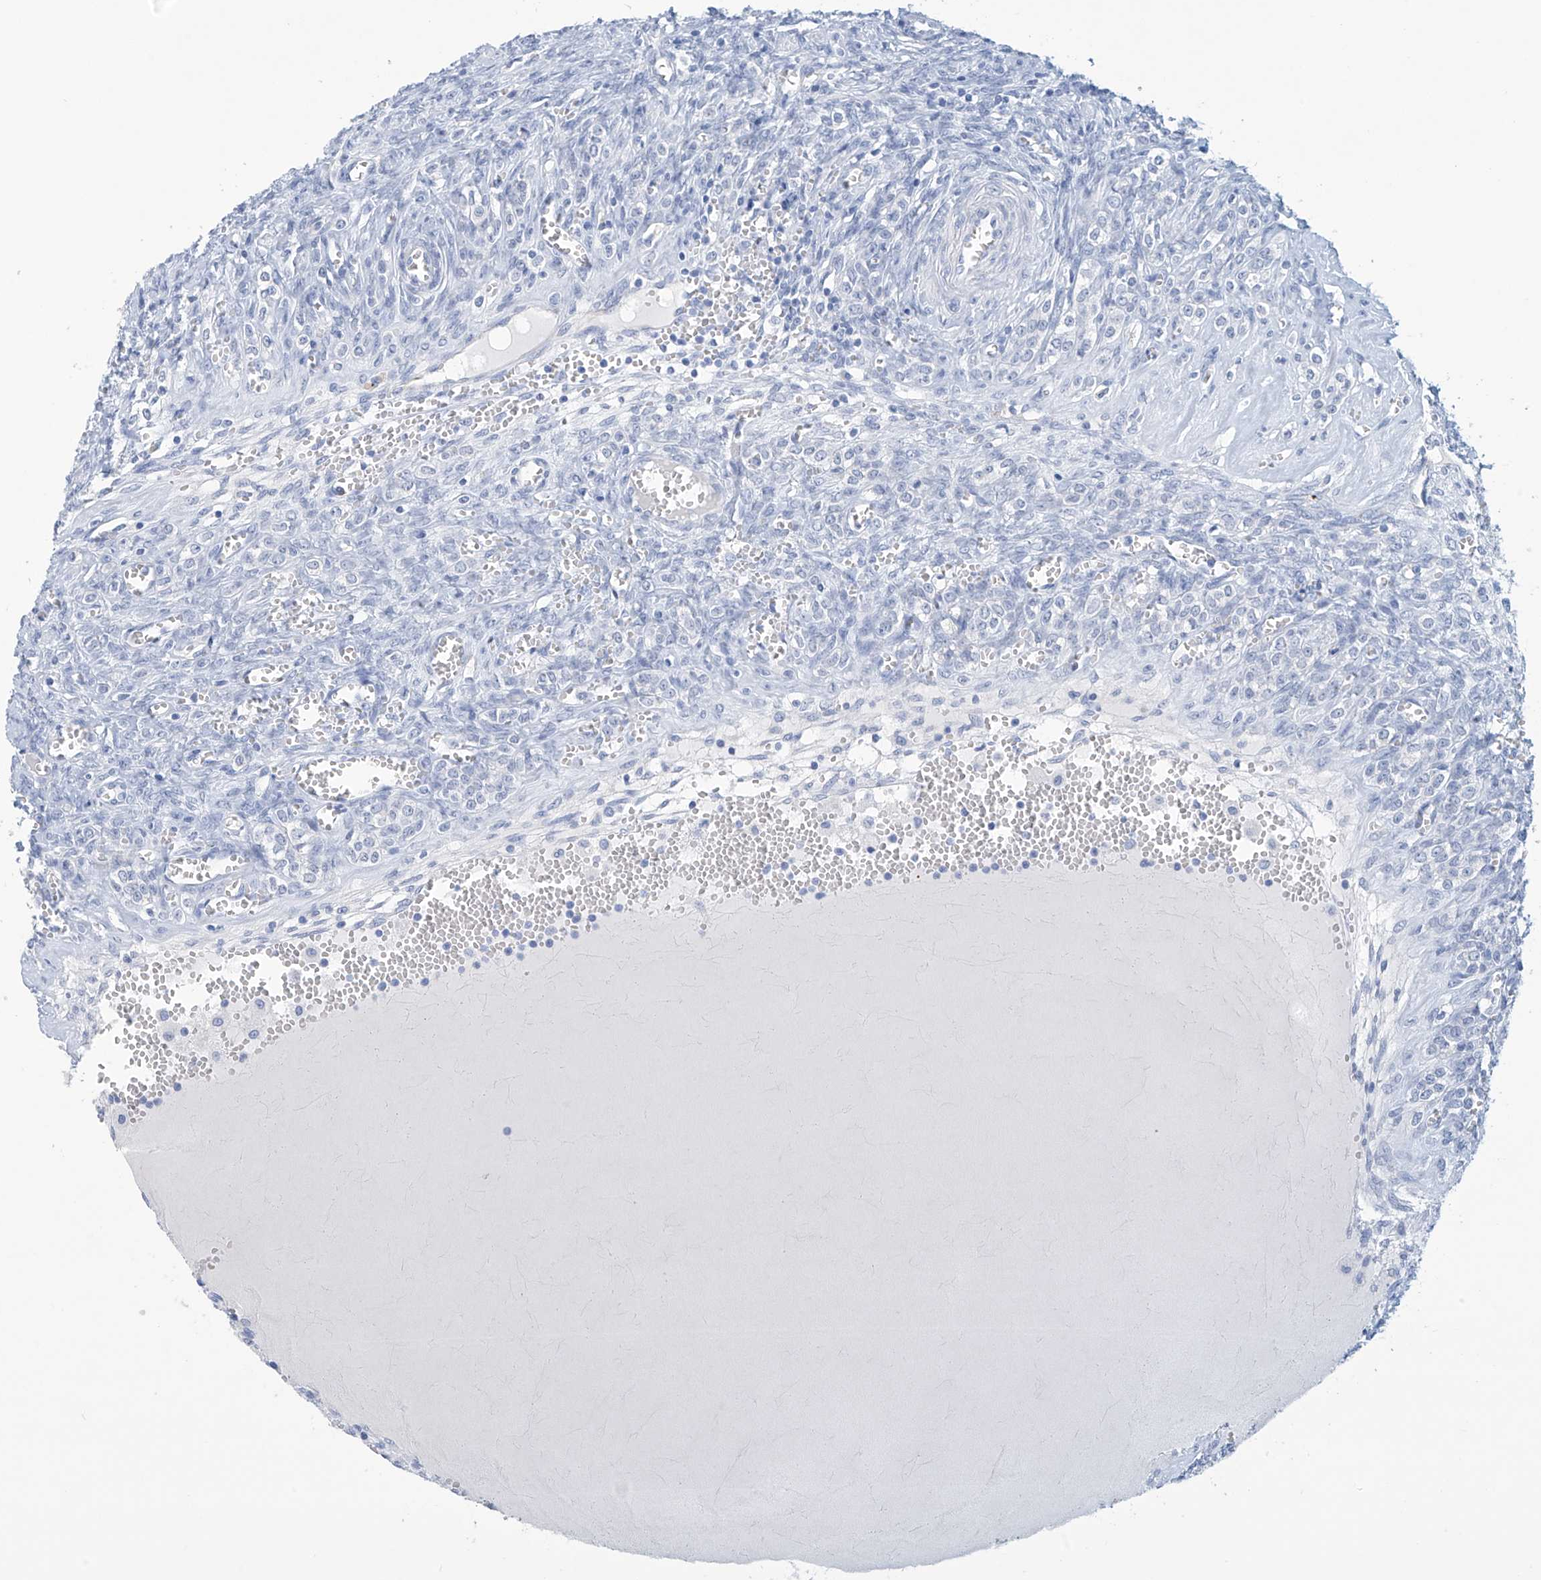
{"staining": {"intensity": "negative", "quantity": "none", "location": "none"}, "tissue": "ovary", "cell_type": "Ovarian stroma cells", "image_type": "normal", "snomed": [{"axis": "morphology", "description": "Normal tissue, NOS"}, {"axis": "topography", "description": "Ovary"}], "caption": "Ovary was stained to show a protein in brown. There is no significant staining in ovarian stroma cells. The staining is performed using DAB (3,3'-diaminobenzidine) brown chromogen with nuclei counter-stained in using hematoxylin.", "gene": "DSP", "patient": {"sex": "female", "age": 41}}